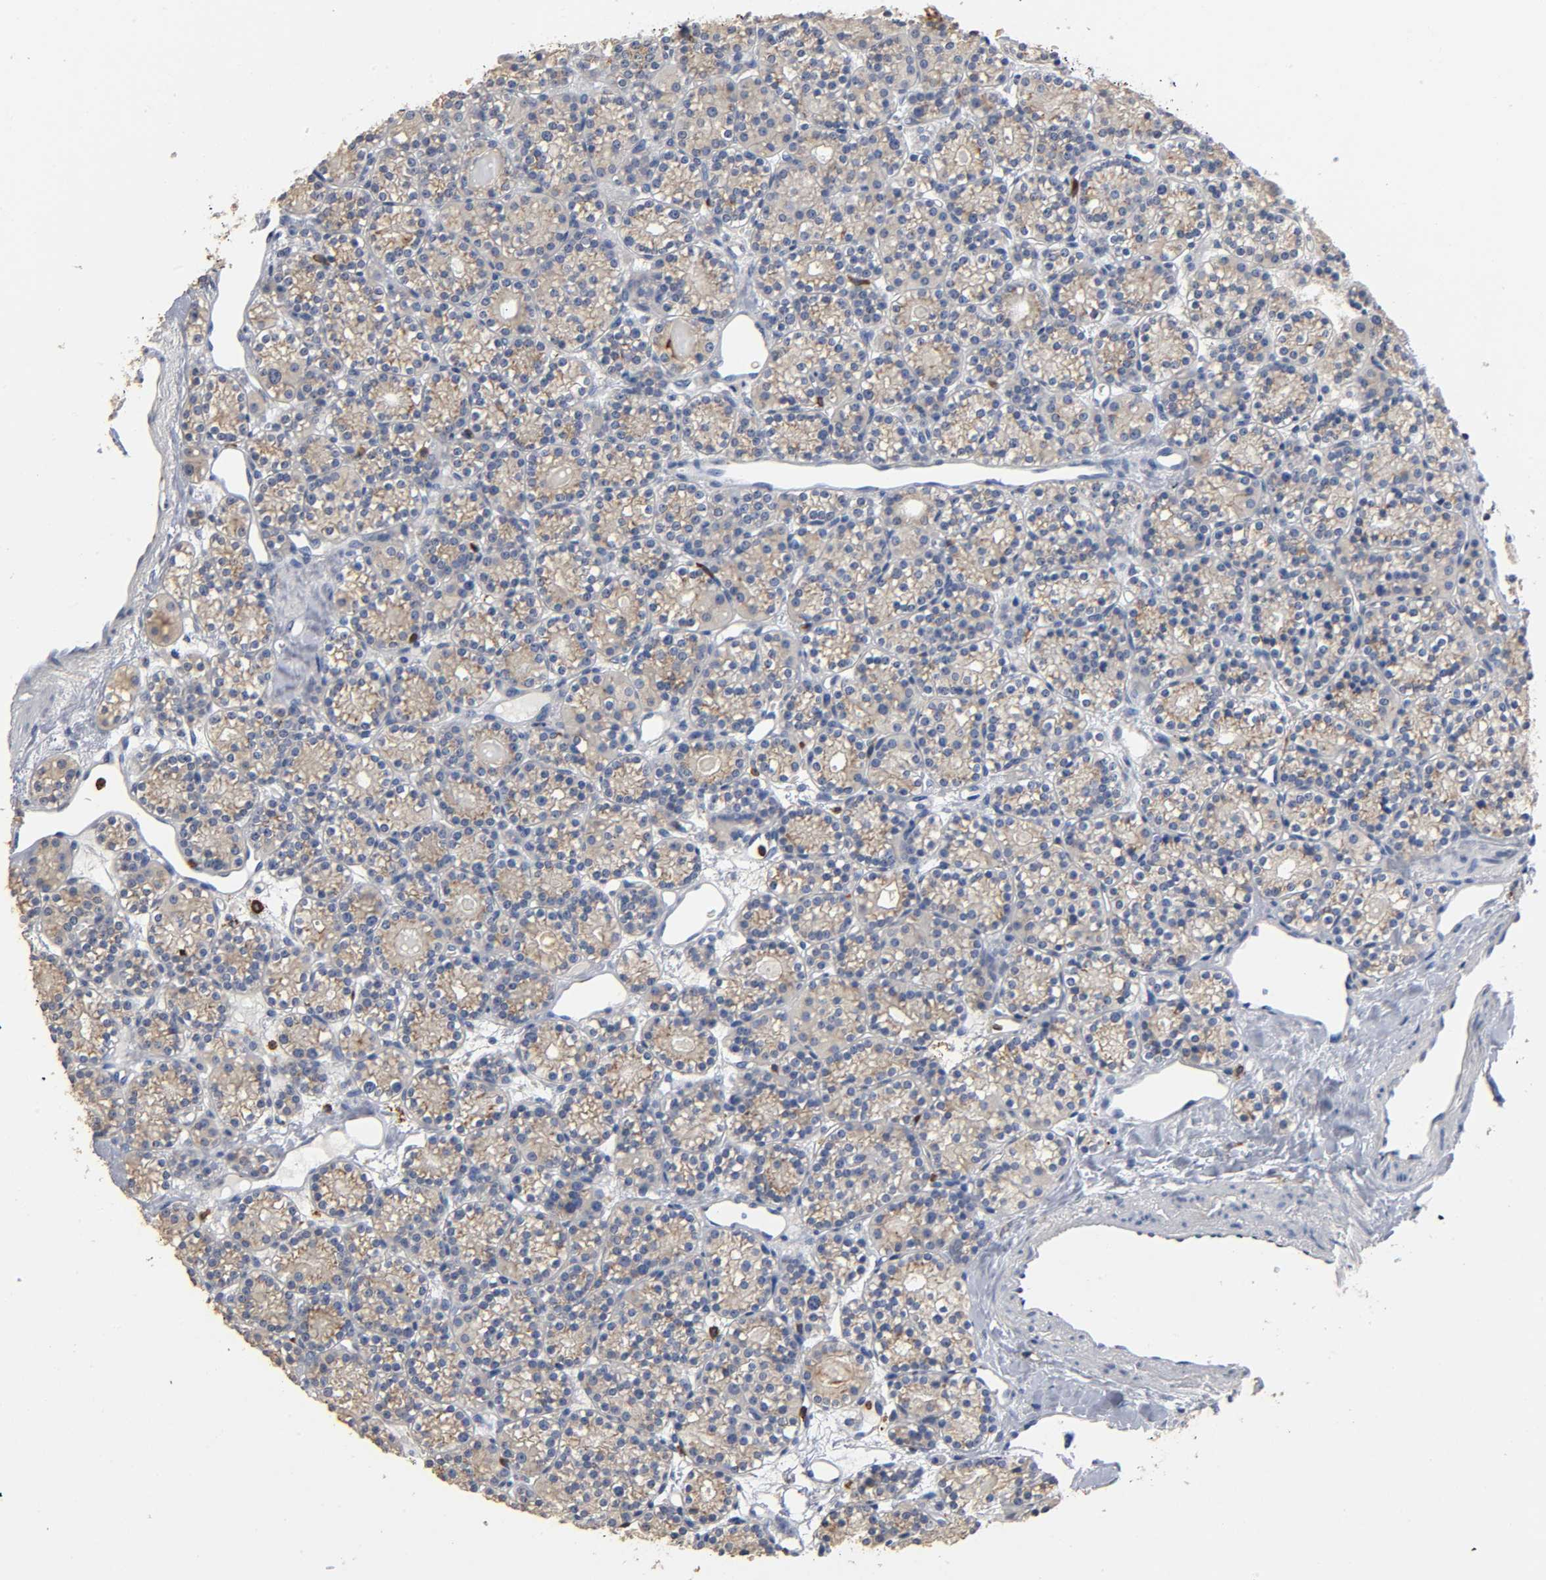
{"staining": {"intensity": "weak", "quantity": "25%-75%", "location": "cytoplasmic/membranous"}, "tissue": "parathyroid gland", "cell_type": "Glandular cells", "image_type": "normal", "snomed": [{"axis": "morphology", "description": "Normal tissue, NOS"}, {"axis": "topography", "description": "Parathyroid gland"}], "caption": "High-power microscopy captured an immunohistochemistry (IHC) photomicrograph of unremarkable parathyroid gland, revealing weak cytoplasmic/membranous positivity in about 25%-75% of glandular cells.", "gene": "CAPN10", "patient": {"sex": "female", "age": 64}}